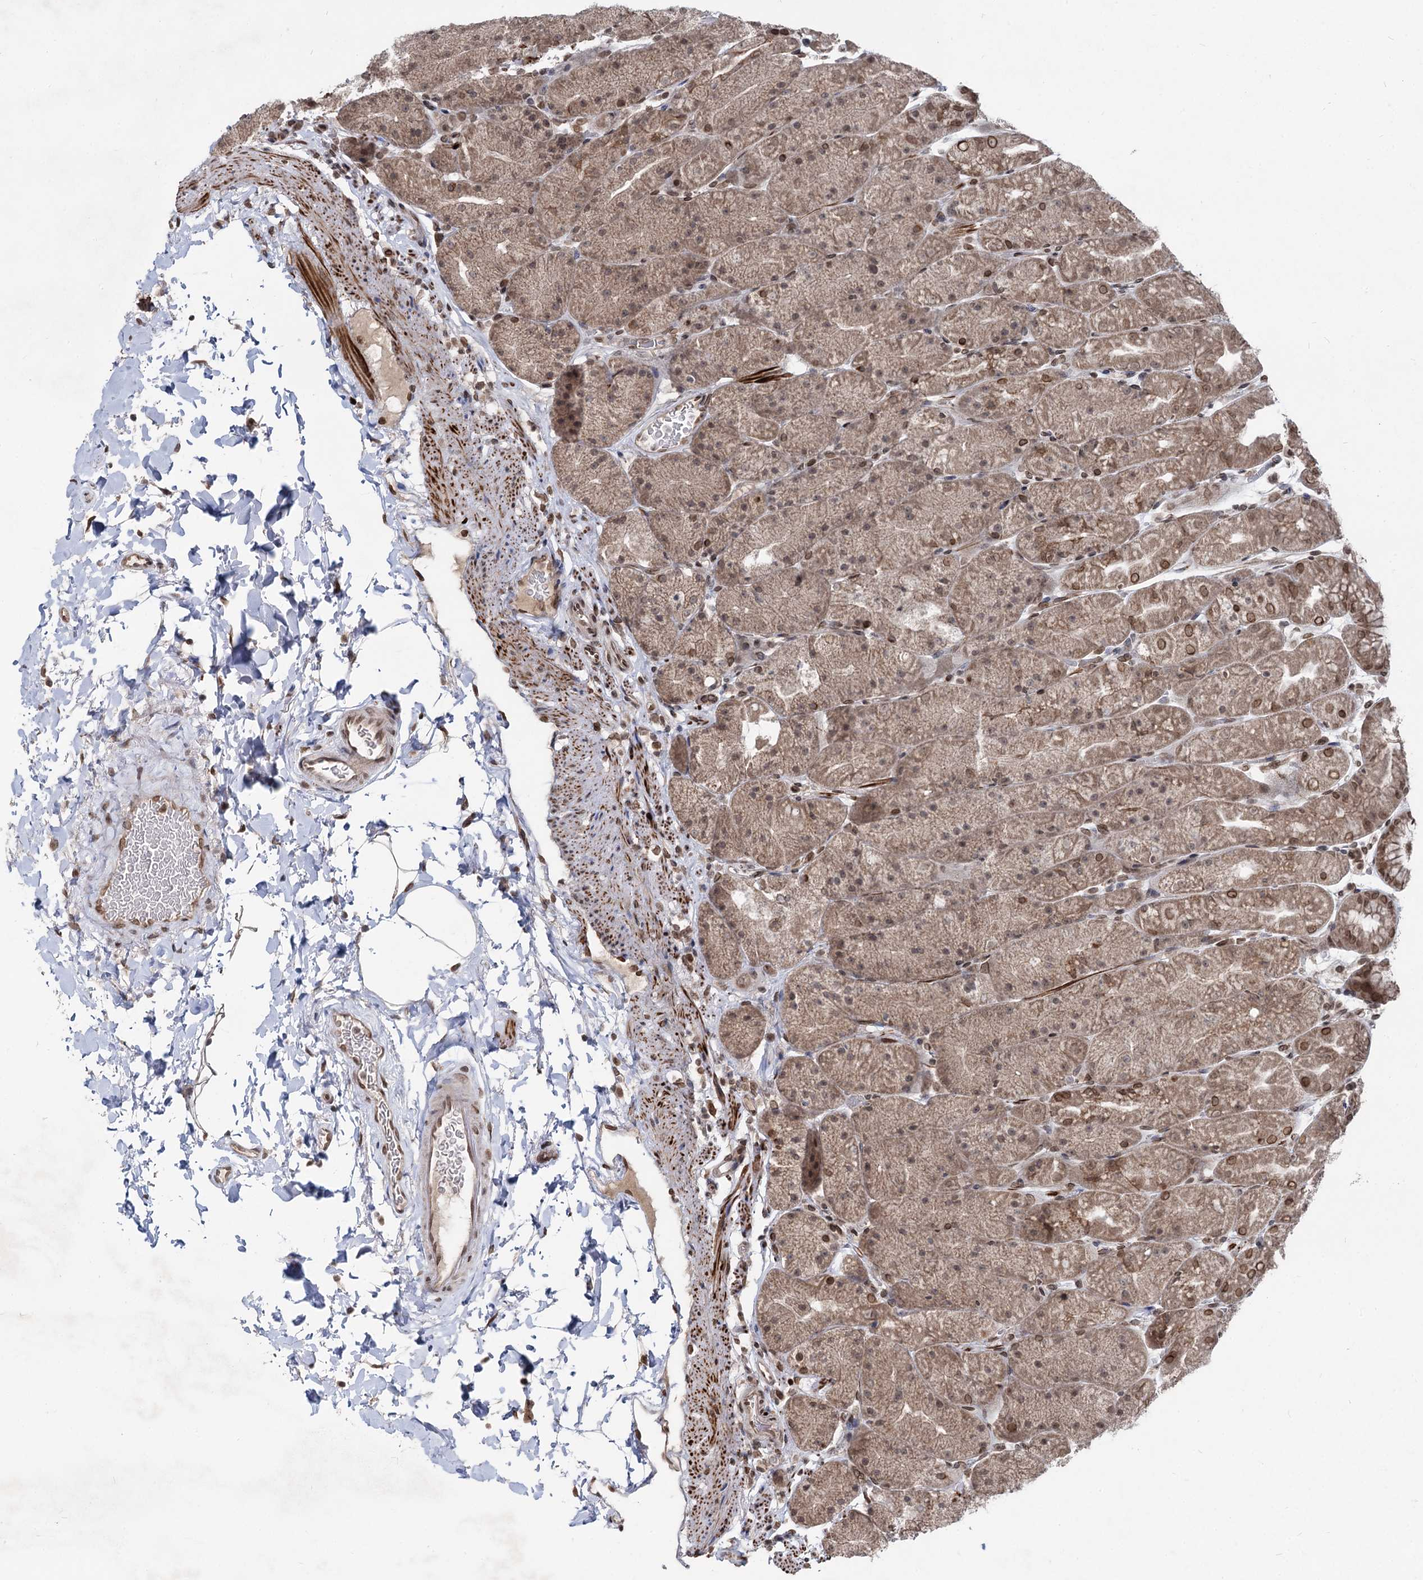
{"staining": {"intensity": "moderate", "quantity": "25%-75%", "location": "cytoplasmic/membranous,nuclear"}, "tissue": "stomach", "cell_type": "Glandular cells", "image_type": "normal", "snomed": [{"axis": "morphology", "description": "Normal tissue, NOS"}, {"axis": "topography", "description": "Stomach, upper"}, {"axis": "topography", "description": "Stomach, lower"}], "caption": "Immunohistochemistry photomicrograph of normal stomach: human stomach stained using immunohistochemistry (IHC) reveals medium levels of moderate protein expression localized specifically in the cytoplasmic/membranous,nuclear of glandular cells, appearing as a cytoplasmic/membranous,nuclear brown color.", "gene": "RNF6", "patient": {"sex": "male", "age": 67}}